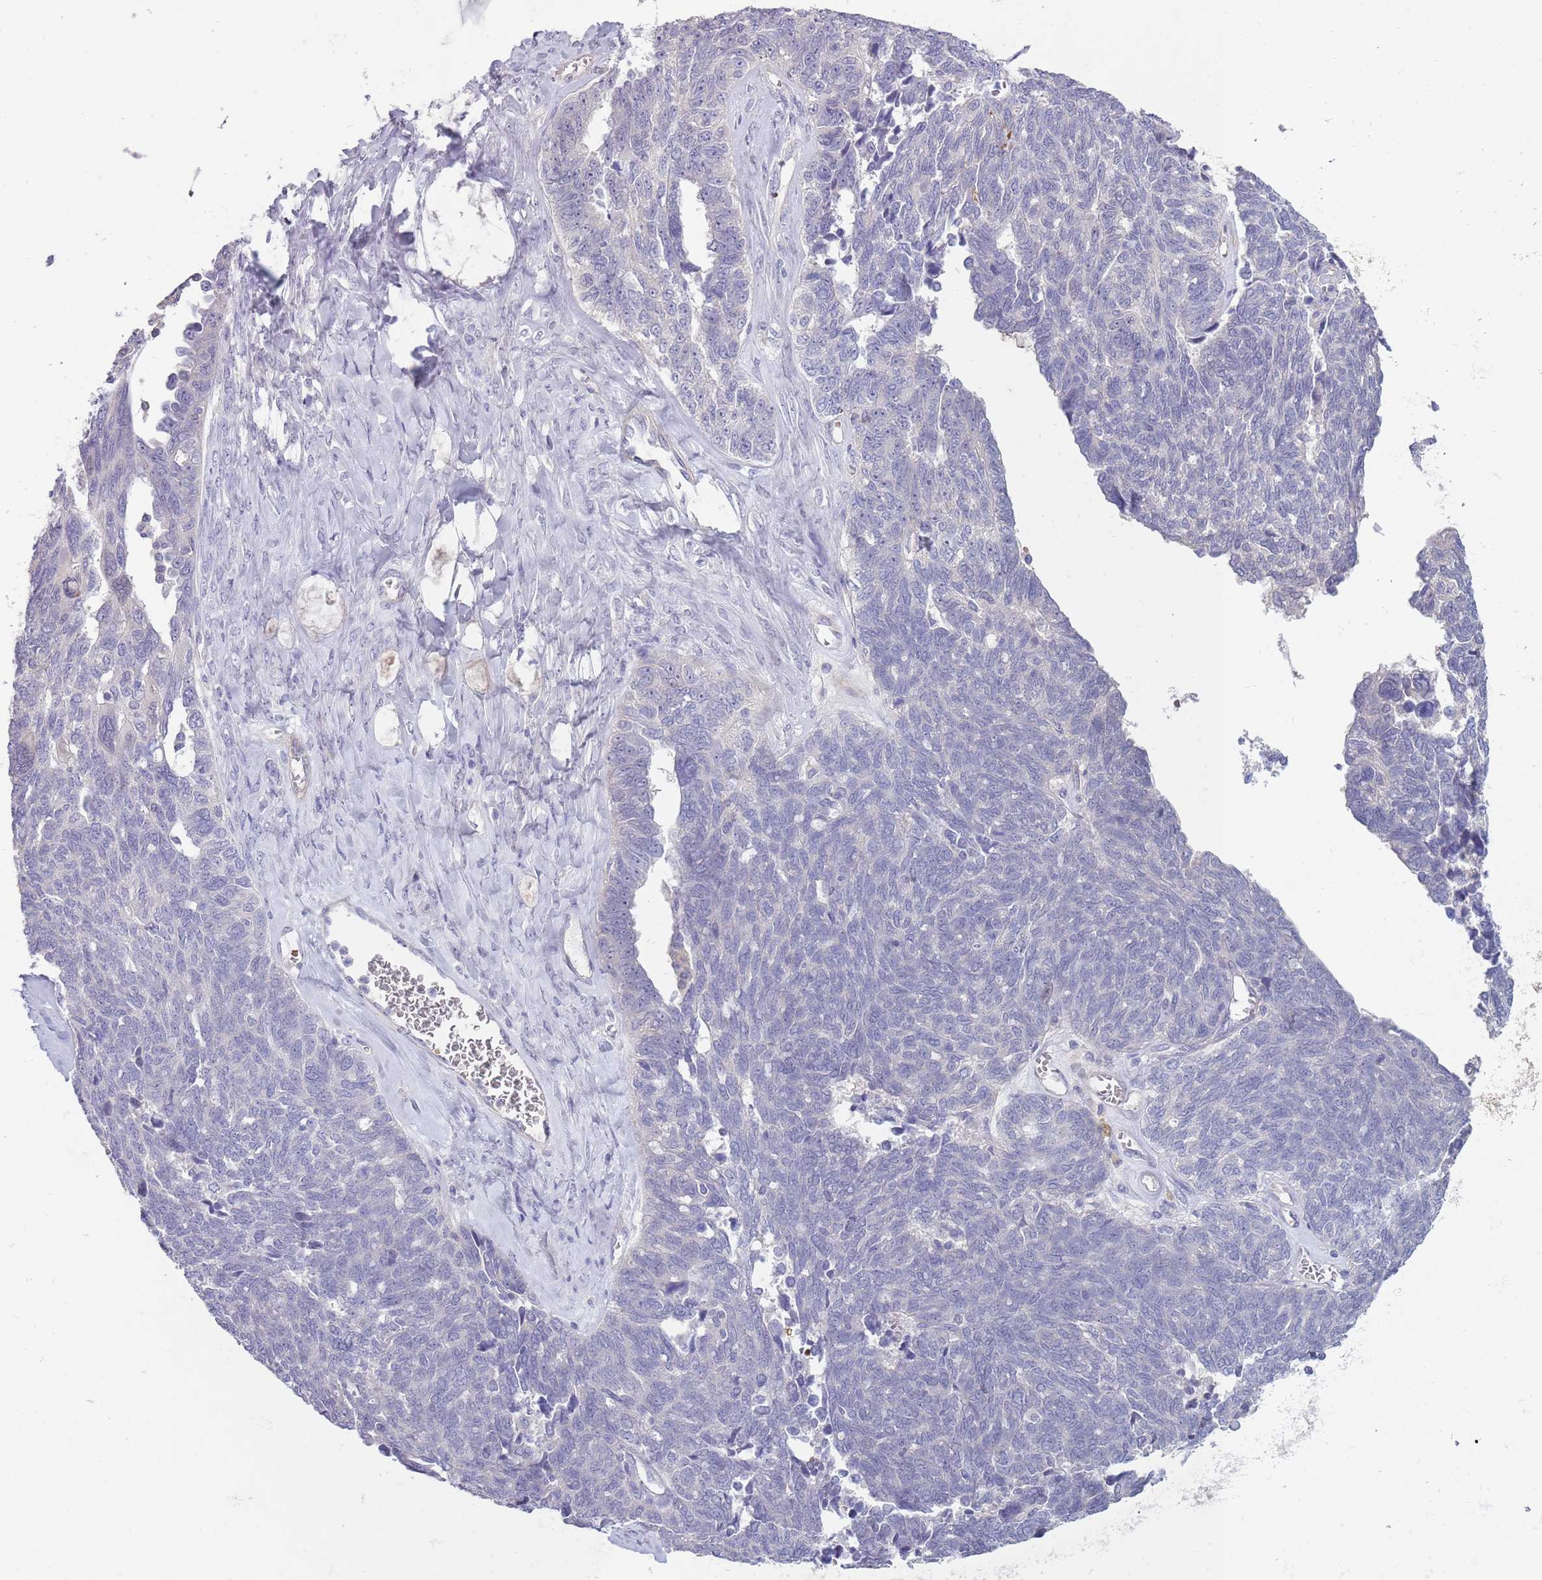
{"staining": {"intensity": "negative", "quantity": "none", "location": "none"}, "tissue": "ovarian cancer", "cell_type": "Tumor cells", "image_type": "cancer", "snomed": [{"axis": "morphology", "description": "Cystadenocarcinoma, serous, NOS"}, {"axis": "topography", "description": "Ovary"}], "caption": "Tumor cells are negative for protein expression in human ovarian cancer (serous cystadenocarcinoma). (Immunohistochemistry, brightfield microscopy, high magnification).", "gene": "ZNF14", "patient": {"sex": "female", "age": 79}}